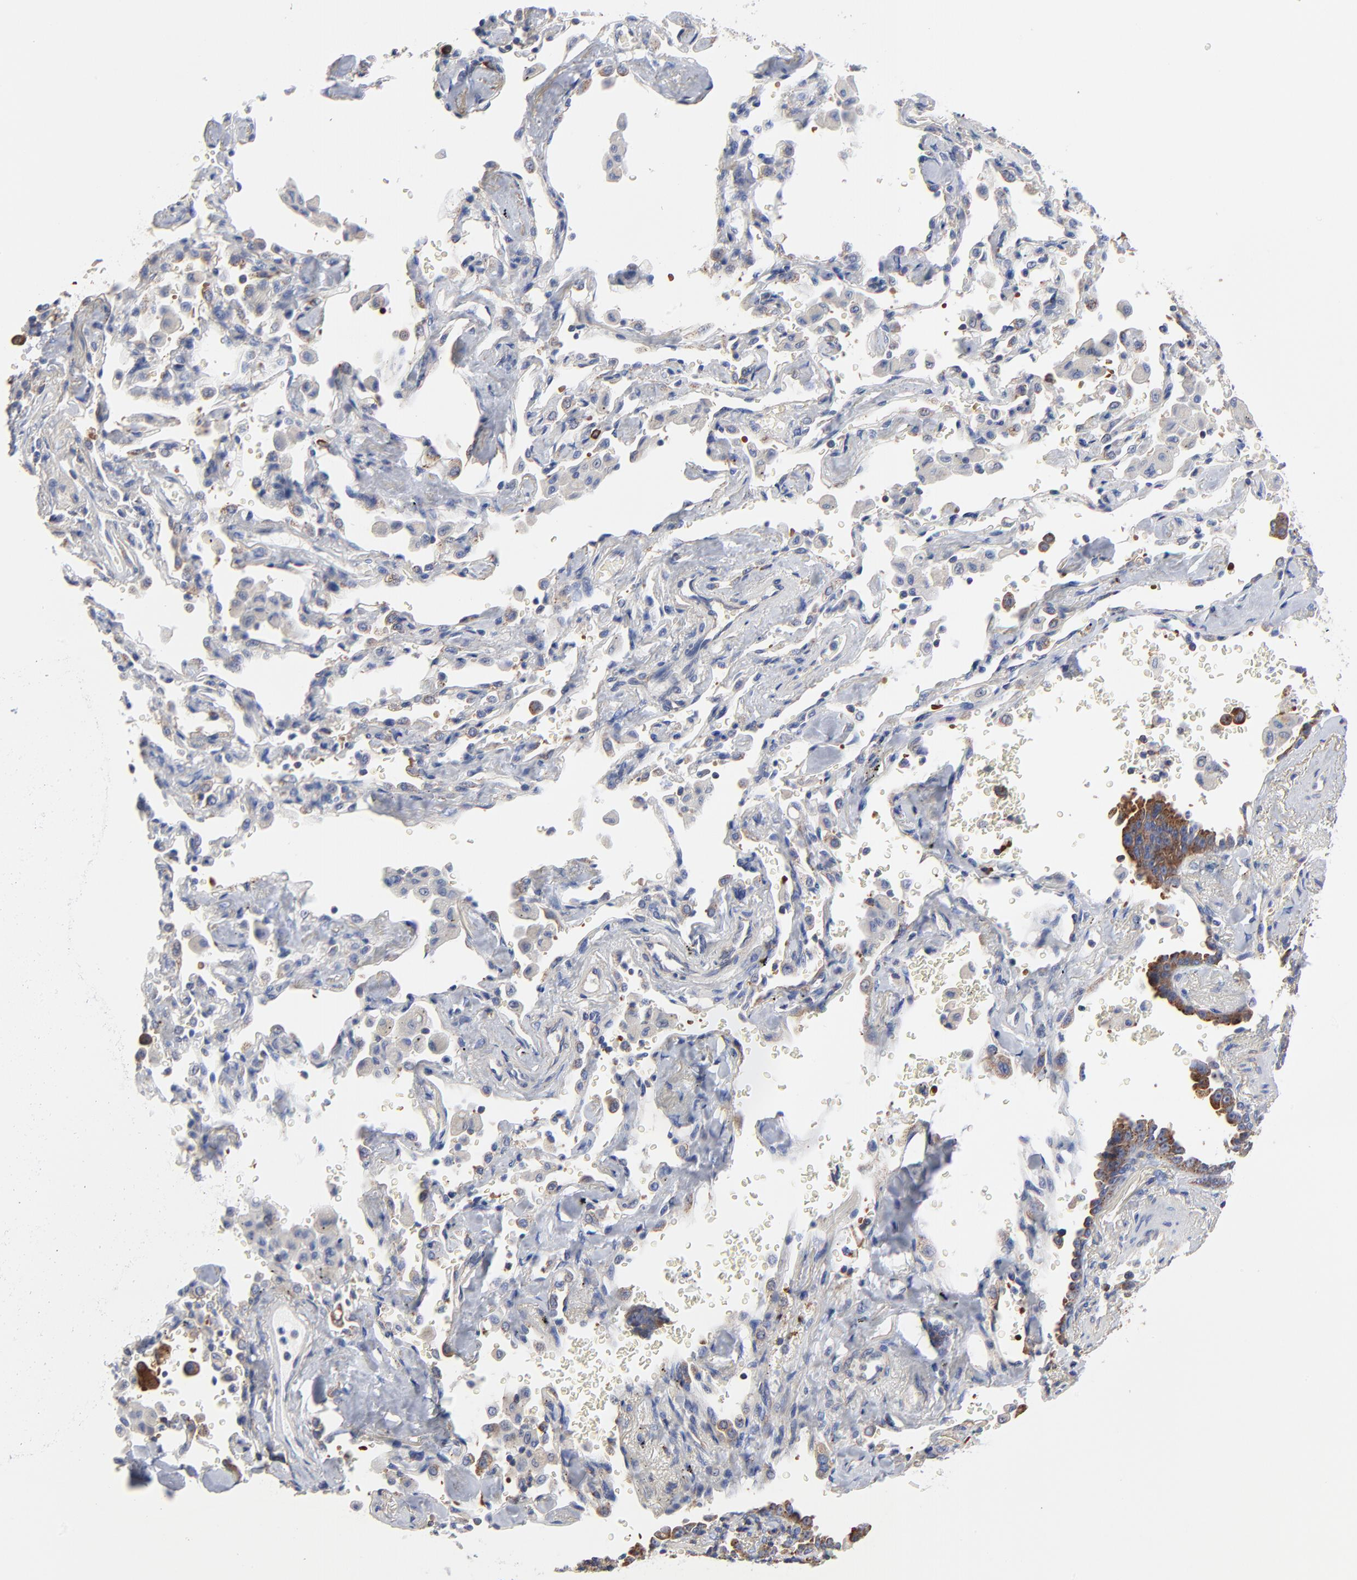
{"staining": {"intensity": "strong", "quantity": ">75%", "location": "cytoplasmic/membranous"}, "tissue": "lung cancer", "cell_type": "Tumor cells", "image_type": "cancer", "snomed": [{"axis": "morphology", "description": "Adenocarcinoma, NOS"}, {"axis": "topography", "description": "Lung"}], "caption": "Tumor cells reveal high levels of strong cytoplasmic/membranous expression in about >75% of cells in lung adenocarcinoma. Immunohistochemistry (ihc) stains the protein of interest in brown and the nuclei are stained blue.", "gene": "CD2AP", "patient": {"sex": "female", "age": 64}}